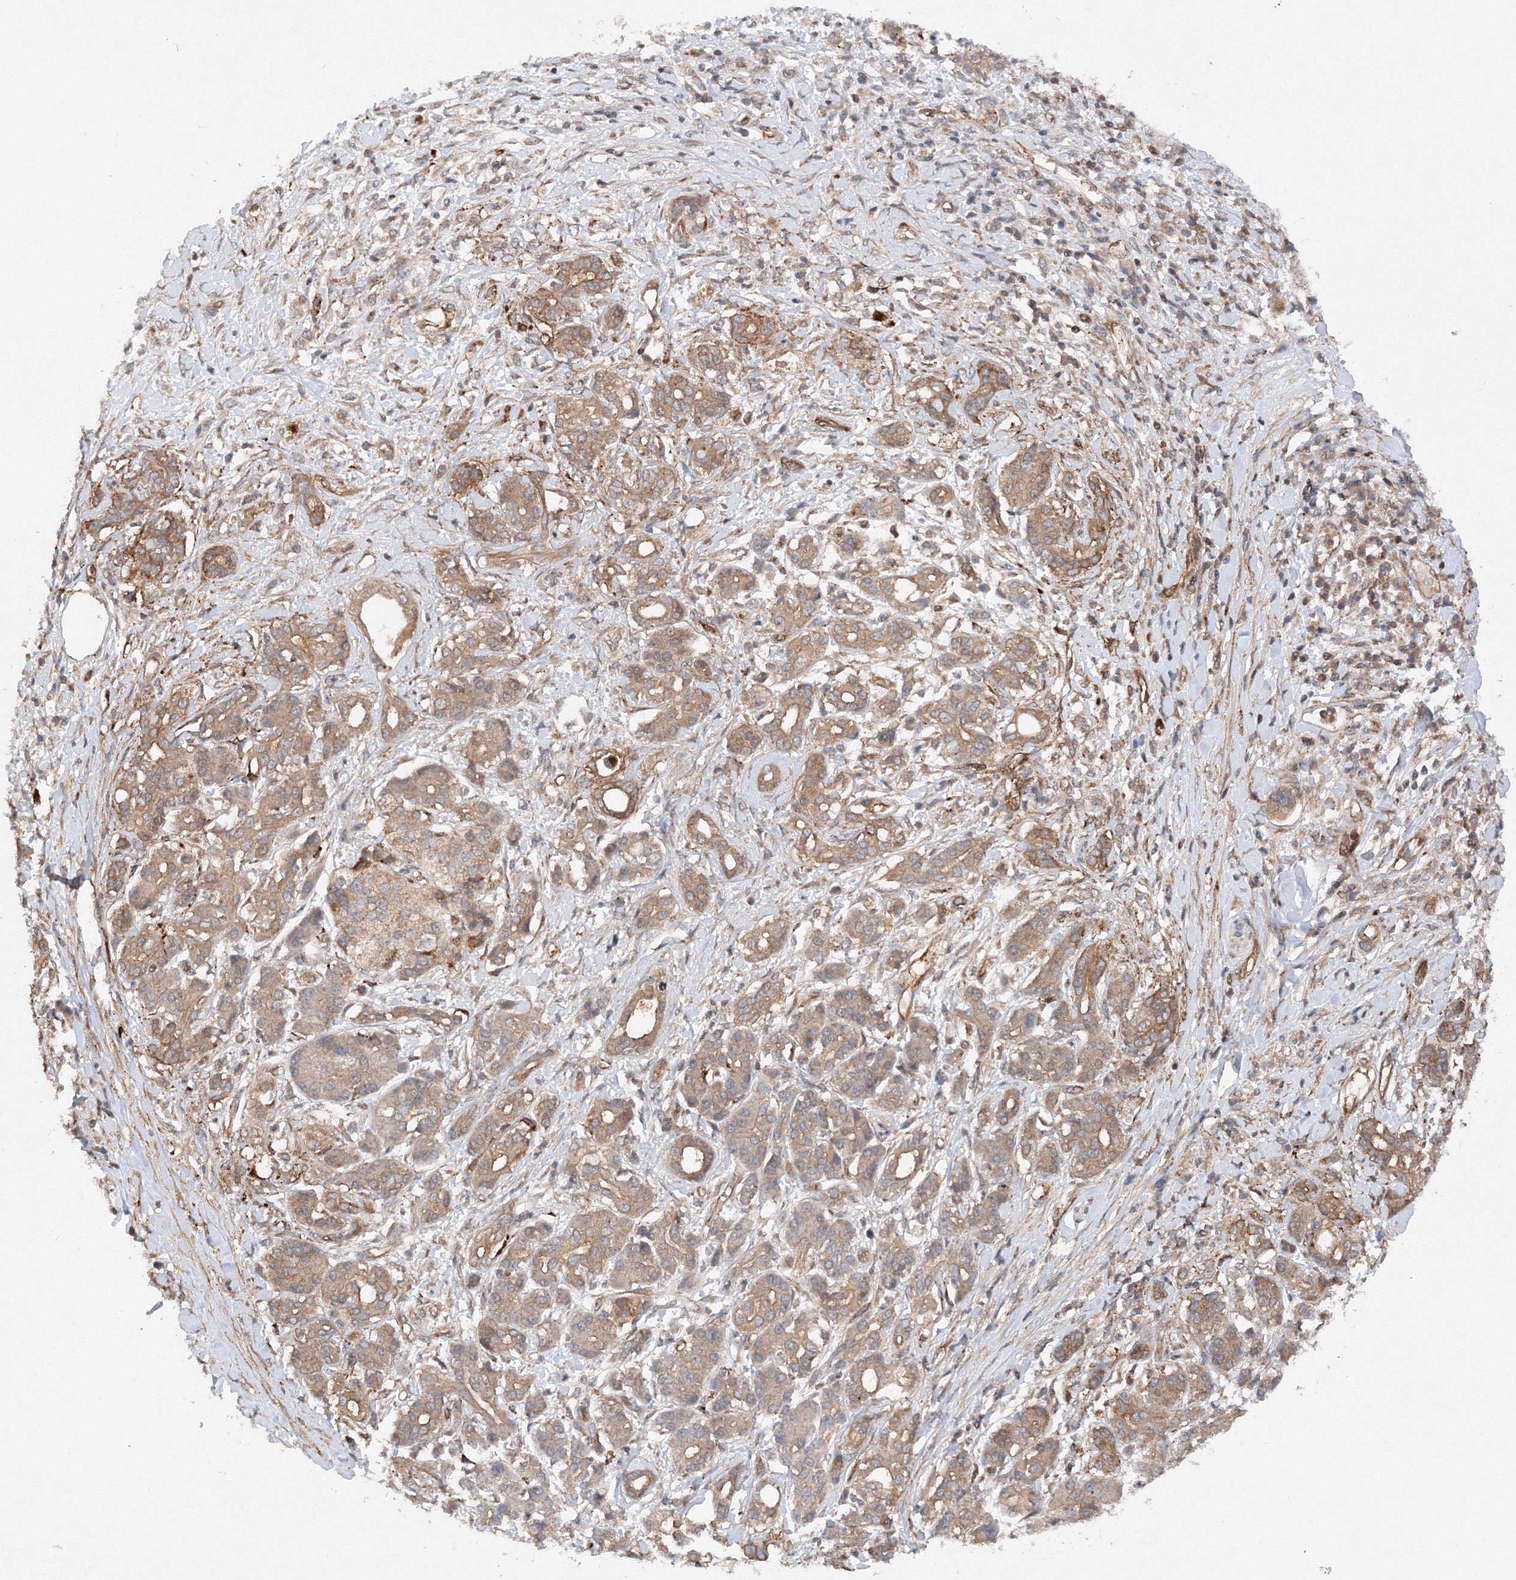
{"staining": {"intensity": "moderate", "quantity": ">75%", "location": "cytoplasmic/membranous"}, "tissue": "pancreatic cancer", "cell_type": "Tumor cells", "image_type": "cancer", "snomed": [{"axis": "morphology", "description": "Adenocarcinoma, NOS"}, {"axis": "topography", "description": "Pancreas"}], "caption": "Pancreatic cancer (adenocarcinoma) was stained to show a protein in brown. There is medium levels of moderate cytoplasmic/membranous positivity in about >75% of tumor cells. The protein of interest is stained brown, and the nuclei are stained in blue (DAB IHC with brightfield microscopy, high magnification).", "gene": "DCTD", "patient": {"sex": "female", "age": 56}}